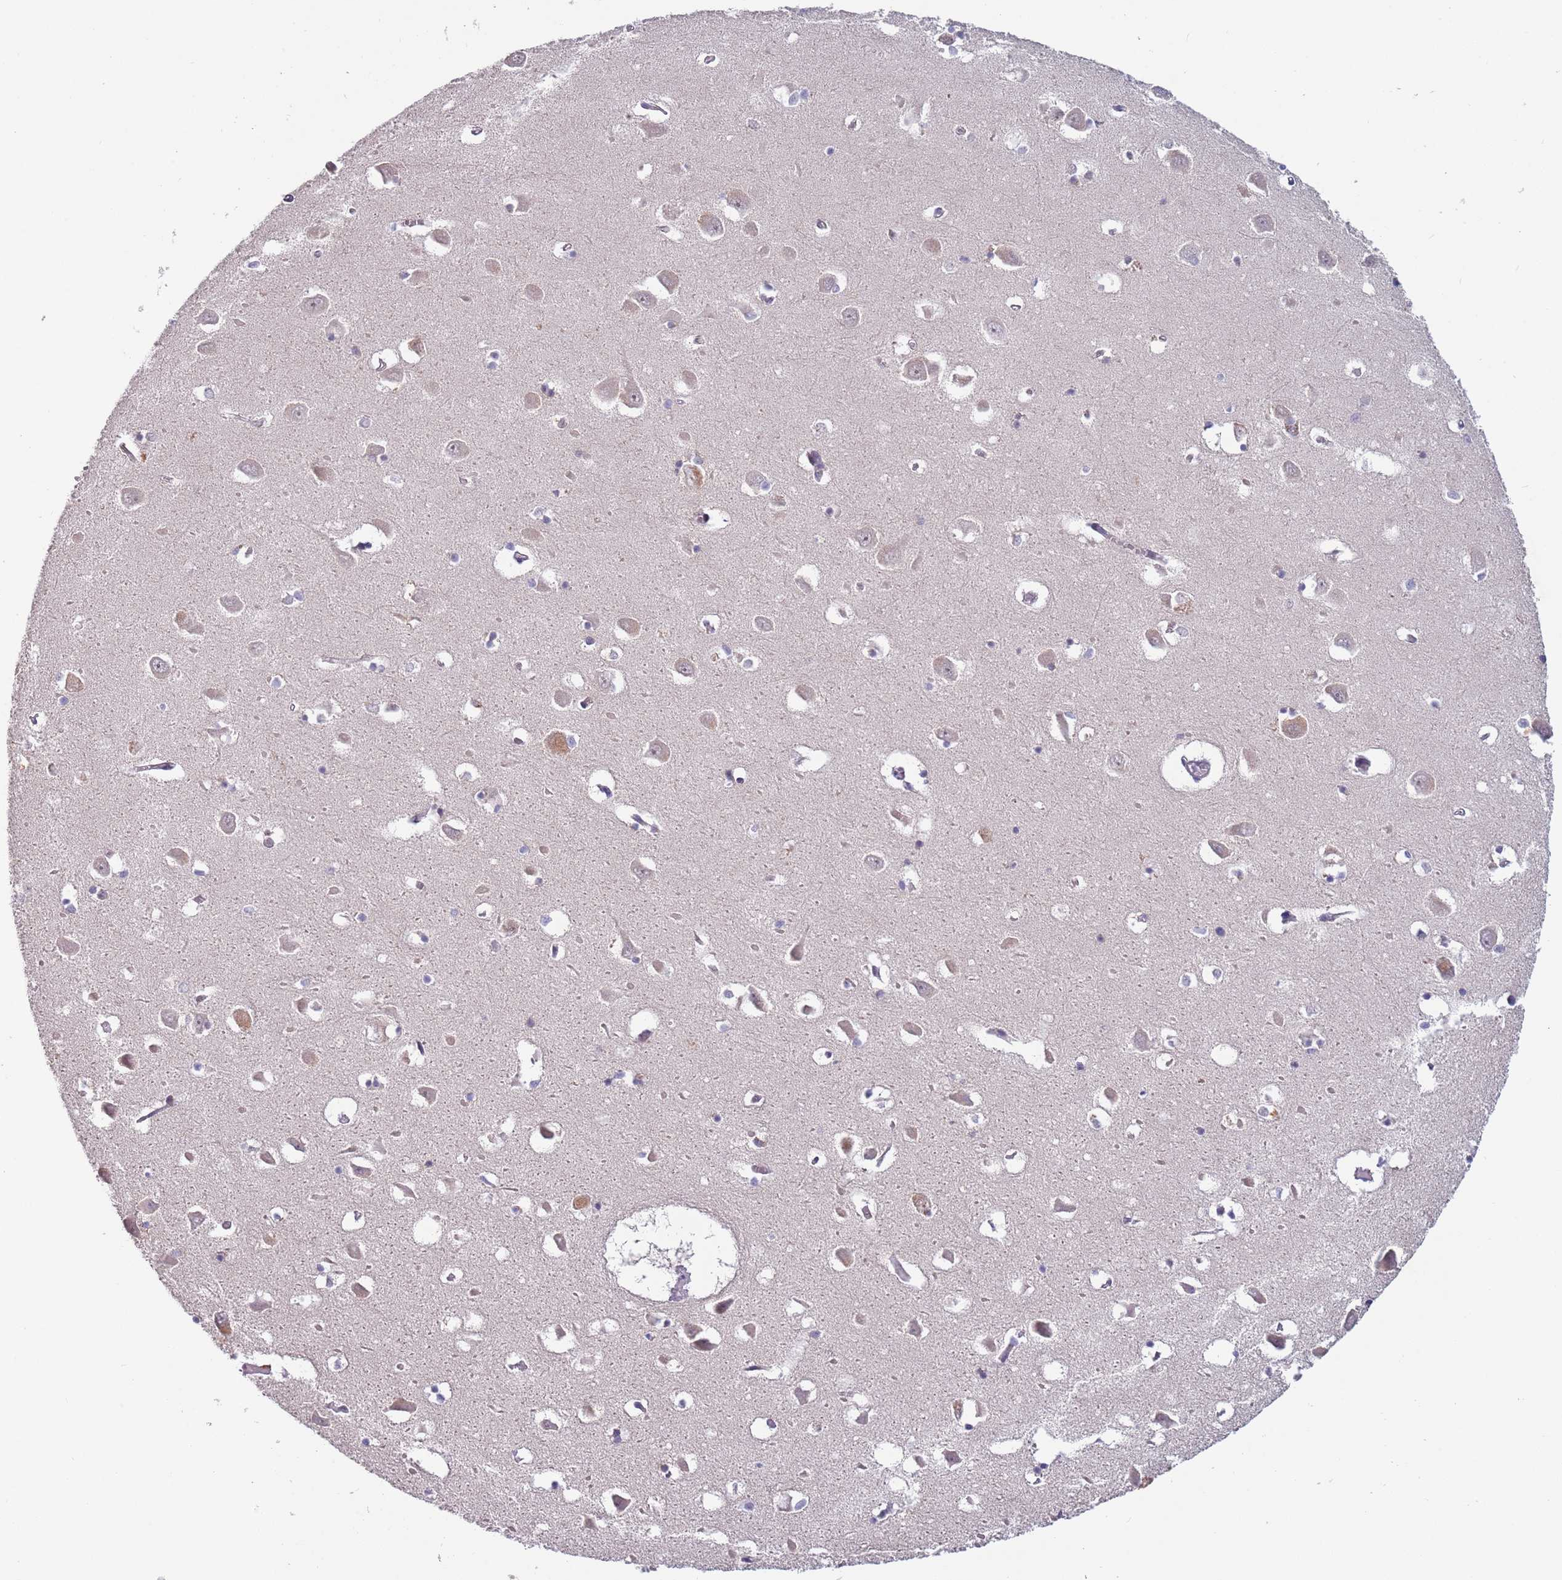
{"staining": {"intensity": "negative", "quantity": "none", "location": "none"}, "tissue": "hippocampus", "cell_type": "Glial cells", "image_type": "normal", "snomed": [{"axis": "morphology", "description": "Normal tissue, NOS"}, {"axis": "topography", "description": "Hippocampus"}], "caption": "IHC photomicrograph of benign hippocampus: human hippocampus stained with DAB demonstrates no significant protein positivity in glial cells.", "gene": "SAV1", "patient": {"sex": "male", "age": 70}}